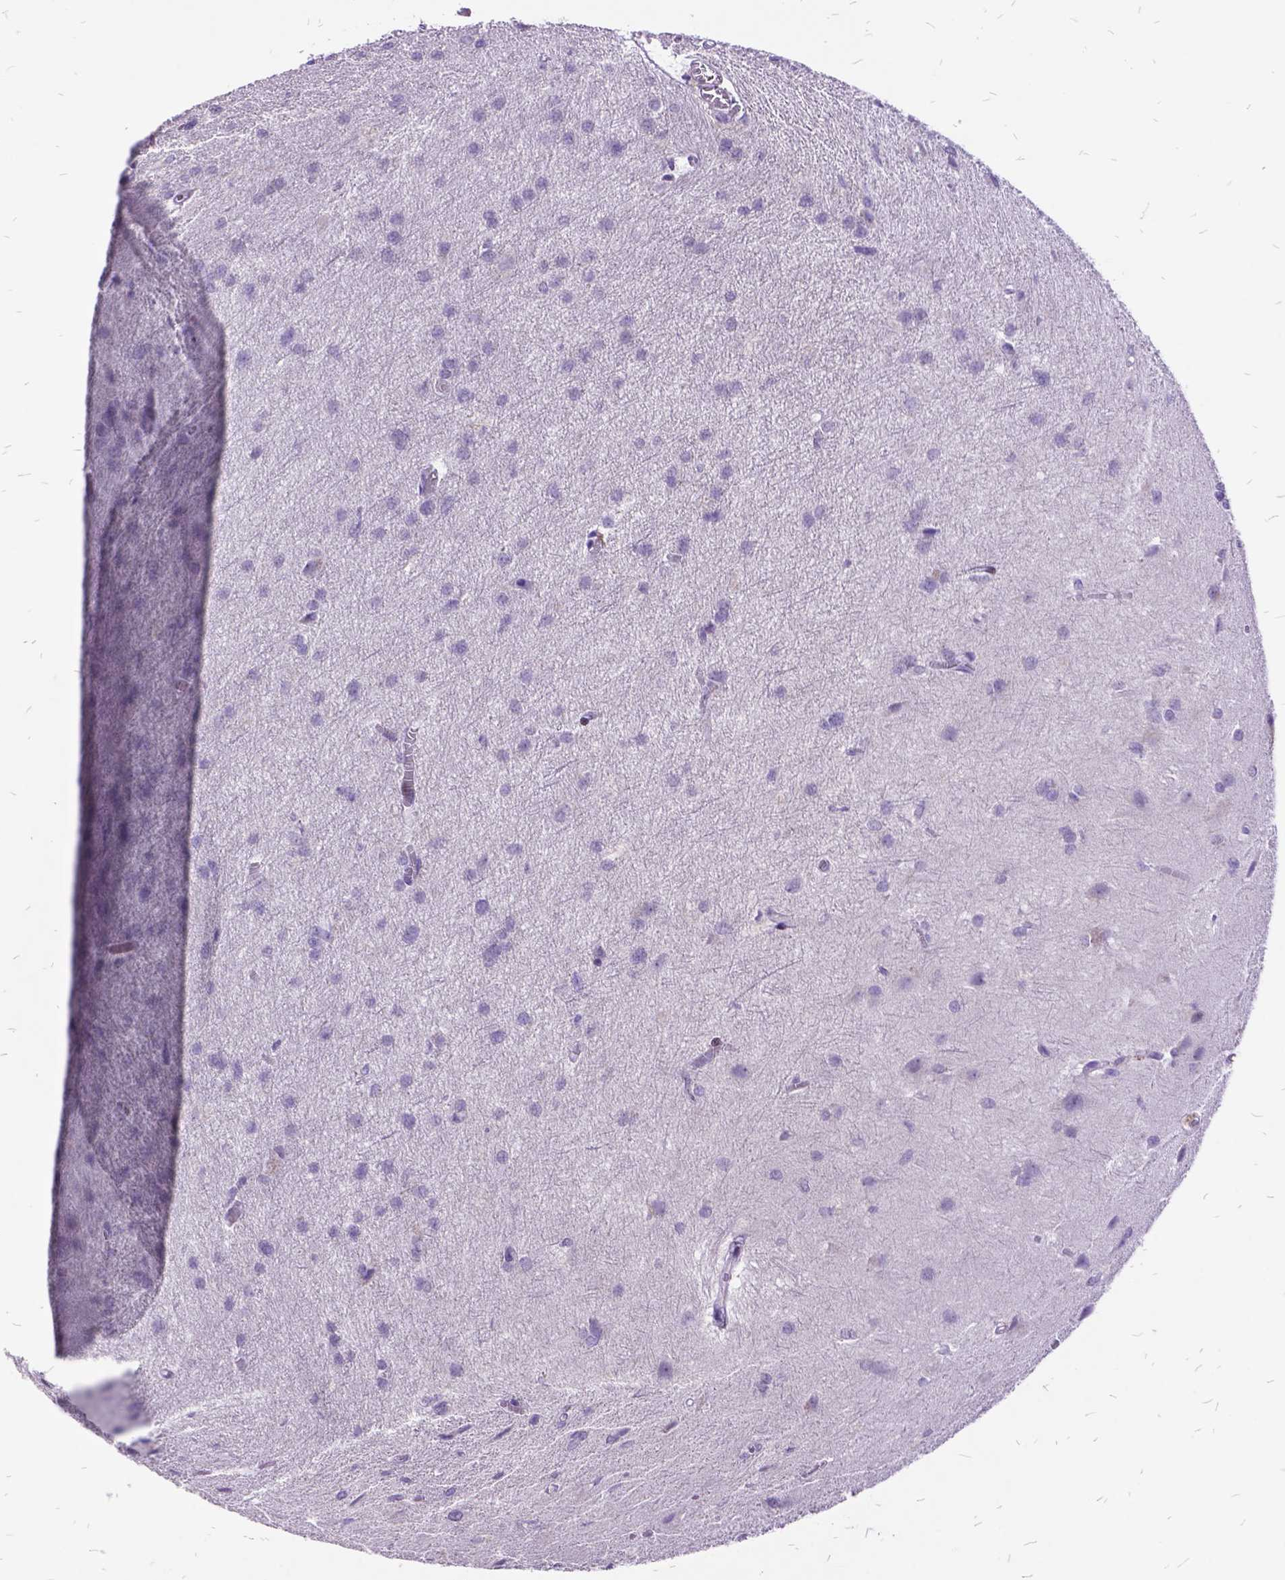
{"staining": {"intensity": "negative", "quantity": "none", "location": "none"}, "tissue": "glioma", "cell_type": "Tumor cells", "image_type": "cancer", "snomed": [{"axis": "morphology", "description": "Glioma, malignant, High grade"}, {"axis": "topography", "description": "Brain"}], "caption": "An image of high-grade glioma (malignant) stained for a protein displays no brown staining in tumor cells.", "gene": "ITGB6", "patient": {"sex": "male", "age": 68}}